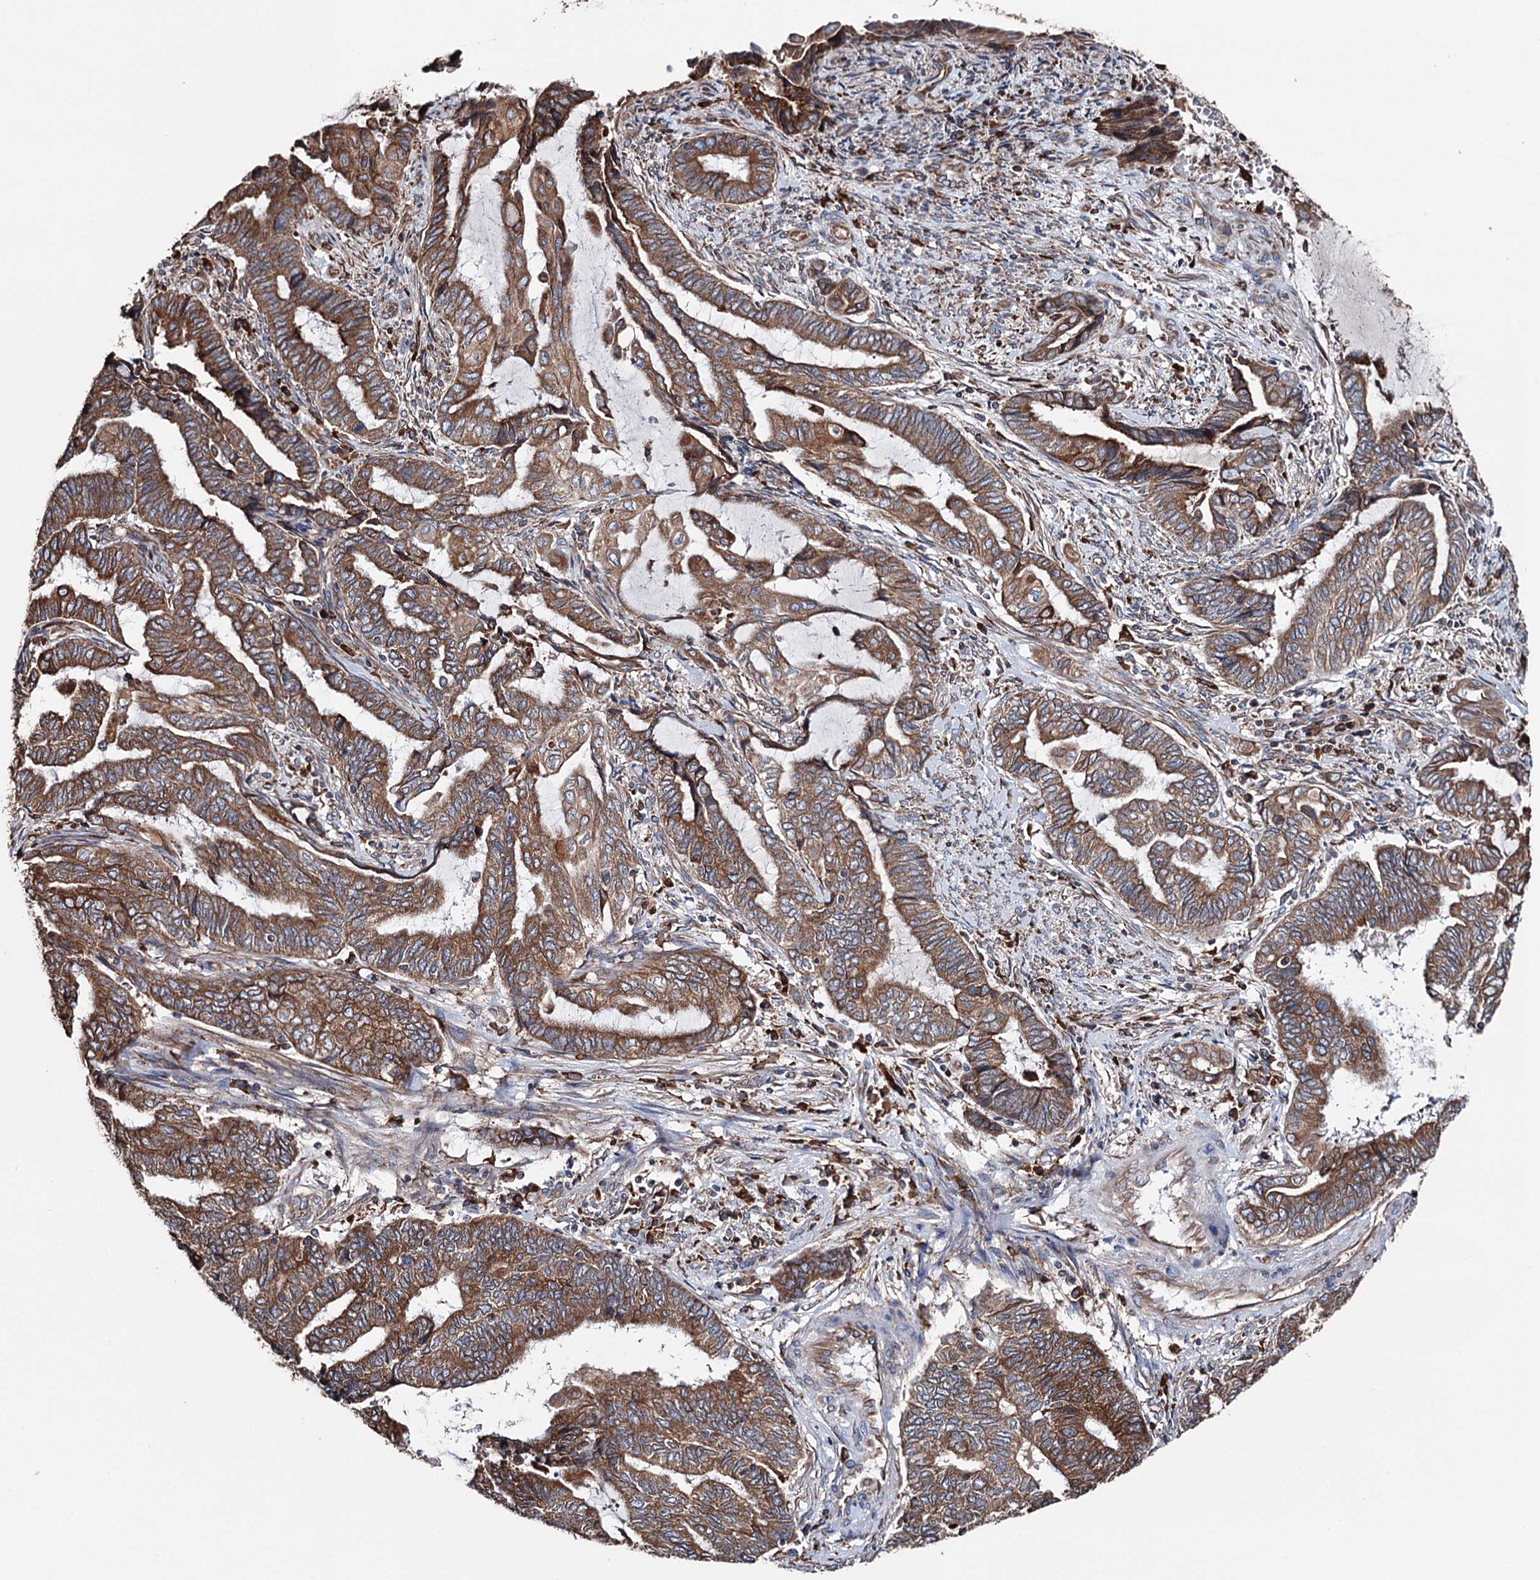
{"staining": {"intensity": "moderate", "quantity": ">75%", "location": "cytoplasmic/membranous"}, "tissue": "endometrial cancer", "cell_type": "Tumor cells", "image_type": "cancer", "snomed": [{"axis": "morphology", "description": "Adenocarcinoma, NOS"}, {"axis": "topography", "description": "Uterus"}, {"axis": "topography", "description": "Endometrium"}], "caption": "Endometrial cancer (adenocarcinoma) stained with DAB (3,3'-diaminobenzidine) IHC shows medium levels of moderate cytoplasmic/membranous positivity in about >75% of tumor cells.", "gene": "ERP29", "patient": {"sex": "female", "age": 70}}